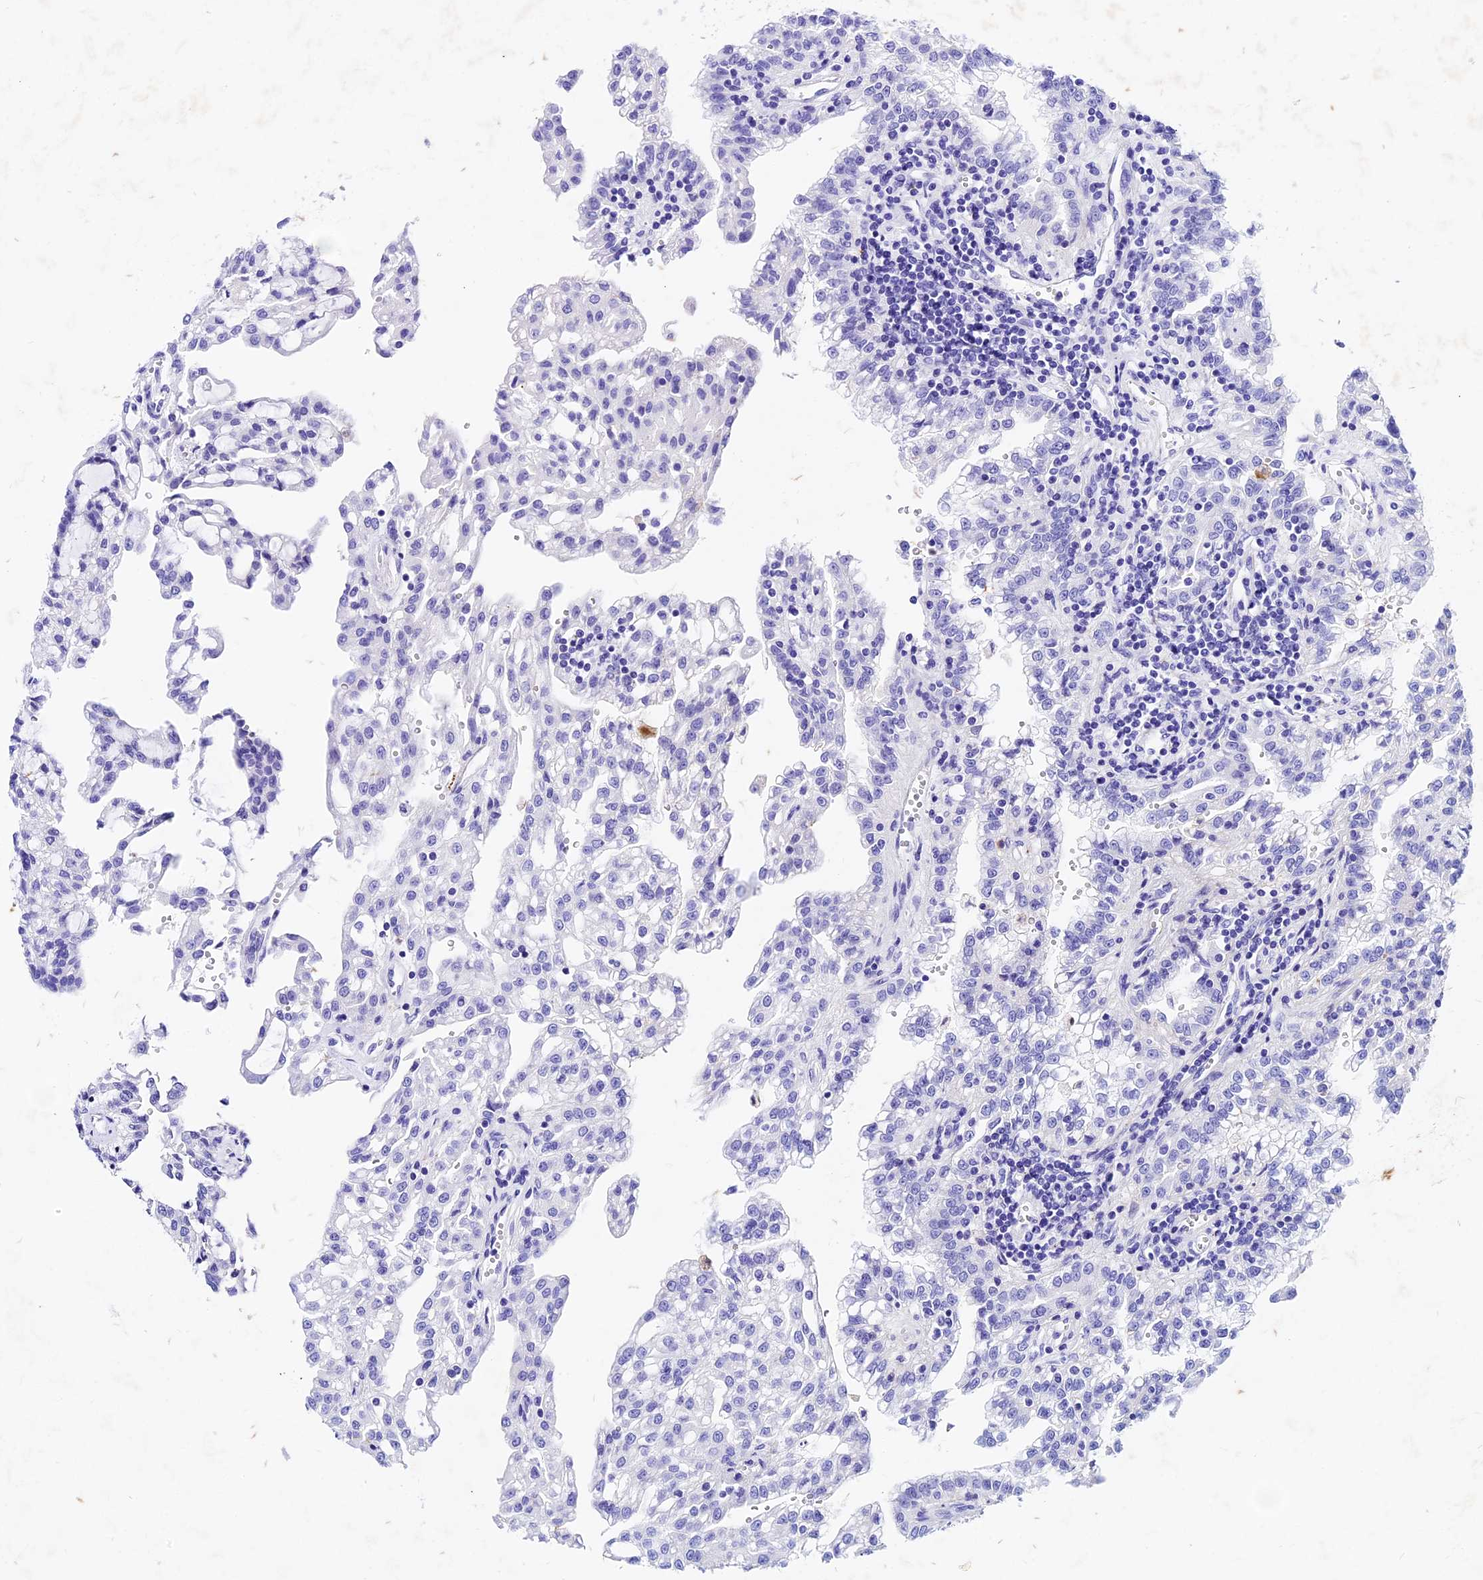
{"staining": {"intensity": "negative", "quantity": "none", "location": "none"}, "tissue": "renal cancer", "cell_type": "Tumor cells", "image_type": "cancer", "snomed": [{"axis": "morphology", "description": "Adenocarcinoma, NOS"}, {"axis": "topography", "description": "Kidney"}], "caption": "A high-resolution histopathology image shows IHC staining of renal adenocarcinoma, which displays no significant expression in tumor cells. (Immunohistochemistry, brightfield microscopy, high magnification).", "gene": "PSG11", "patient": {"sex": "male", "age": 63}}